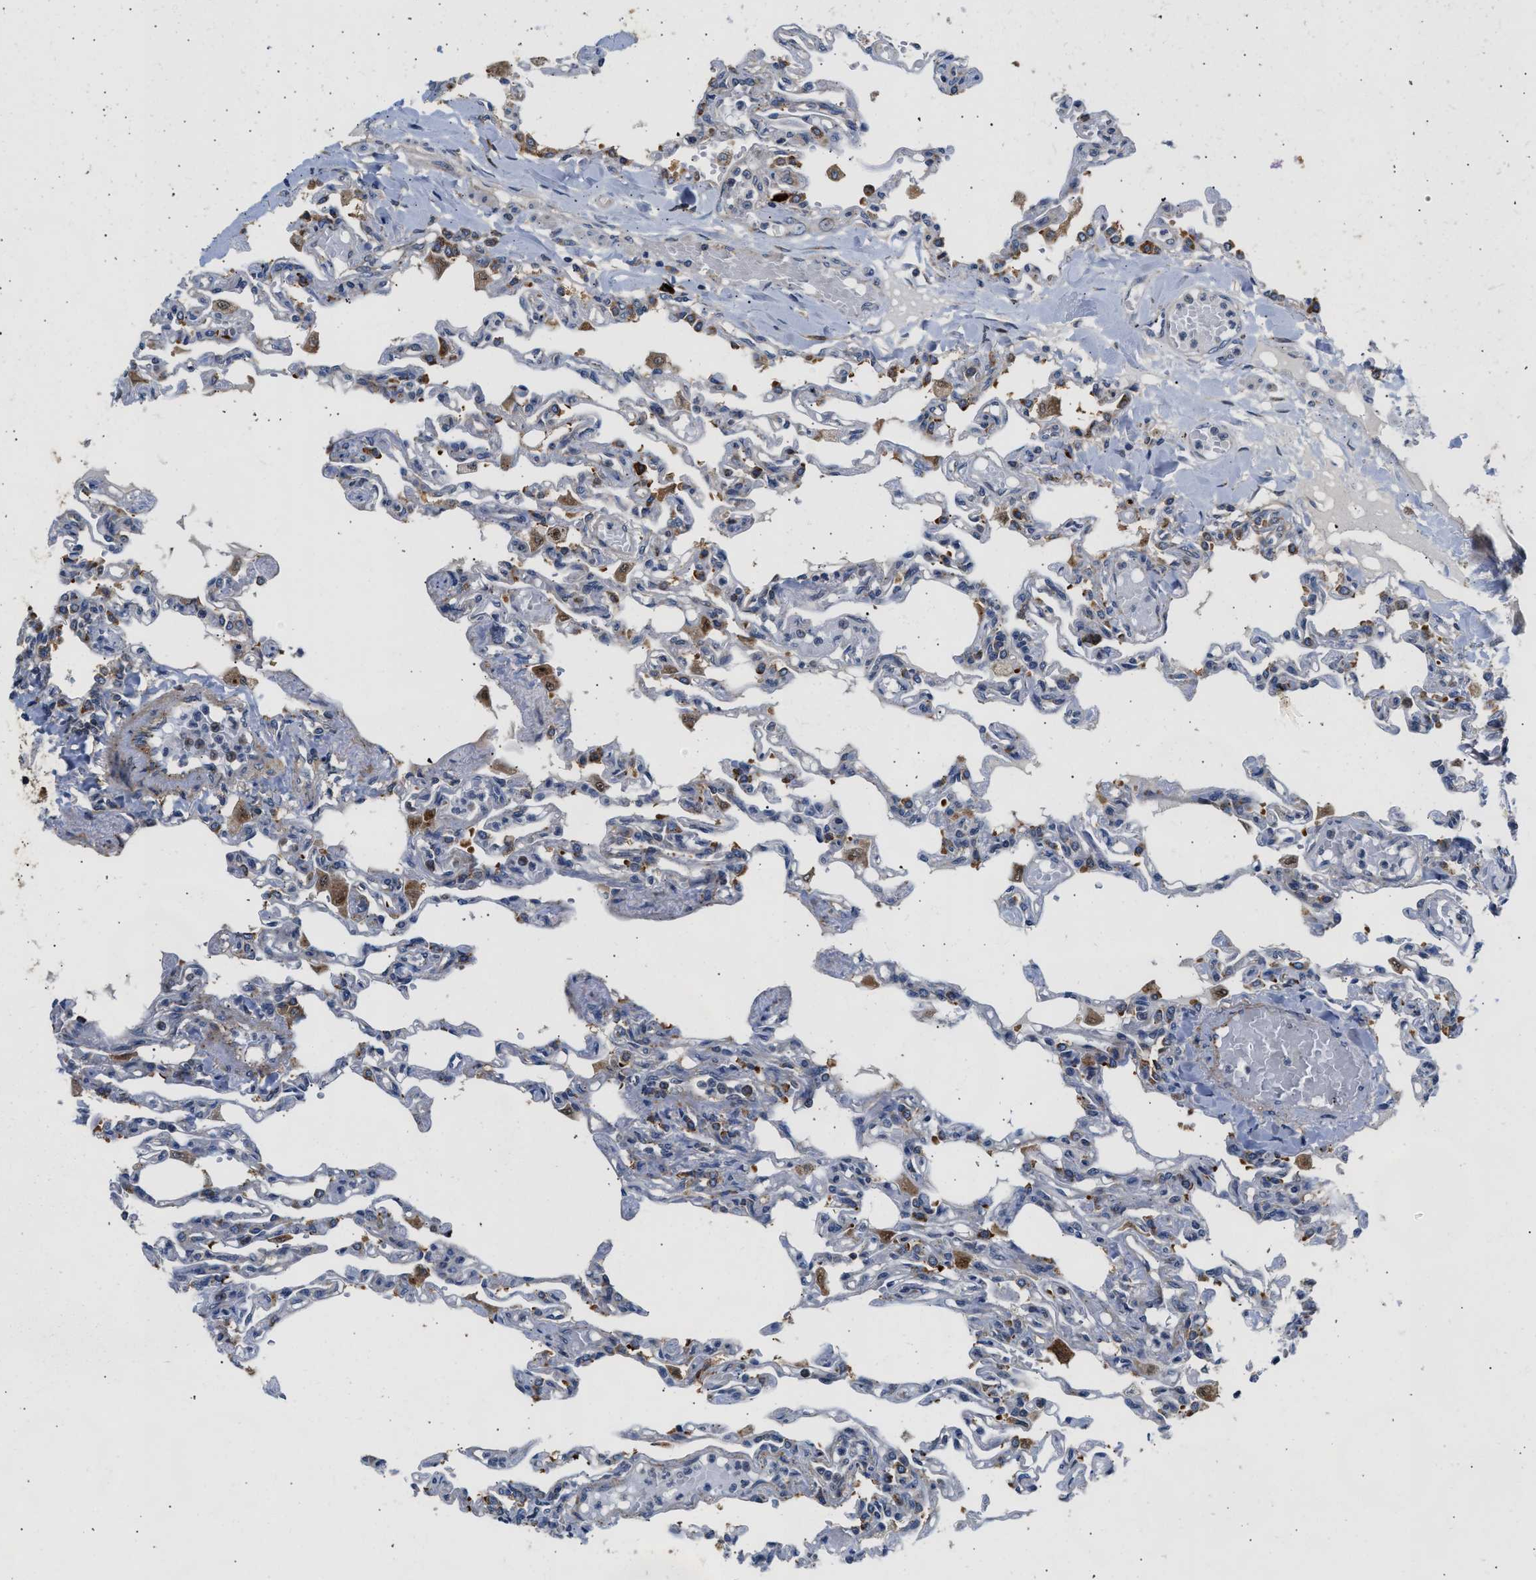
{"staining": {"intensity": "negative", "quantity": "none", "location": "none"}, "tissue": "lung", "cell_type": "Alveolar cells", "image_type": "normal", "snomed": [{"axis": "morphology", "description": "Normal tissue, NOS"}, {"axis": "topography", "description": "Lung"}], "caption": "Immunohistochemical staining of benign lung reveals no significant expression in alveolar cells. Brightfield microscopy of immunohistochemistry (IHC) stained with DAB (brown) and hematoxylin (blue), captured at high magnification.", "gene": "AMZ1", "patient": {"sex": "male", "age": 21}}